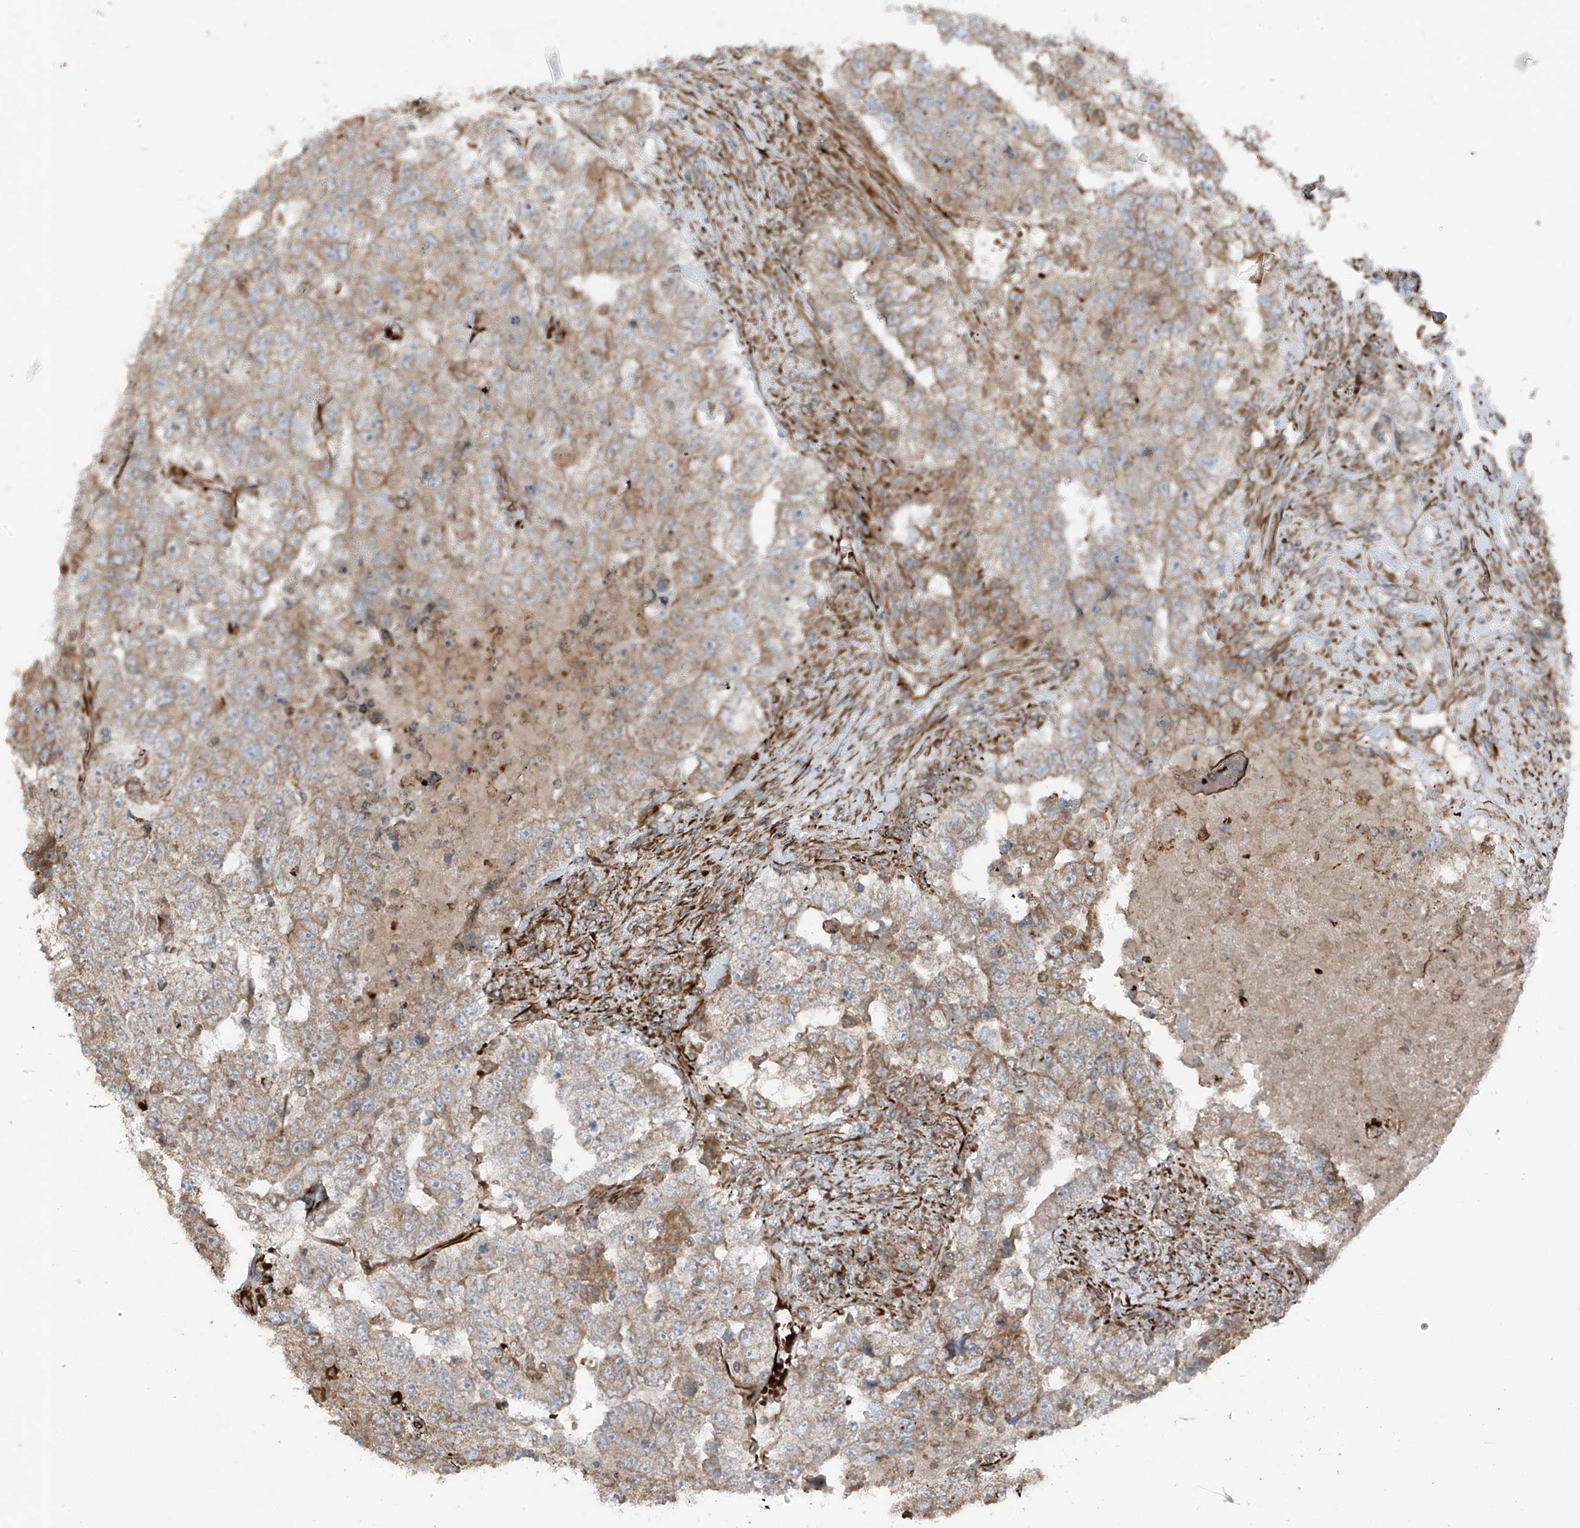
{"staining": {"intensity": "weak", "quantity": ">75%", "location": "cytoplasmic/membranous"}, "tissue": "testis cancer", "cell_type": "Tumor cells", "image_type": "cancer", "snomed": [{"axis": "morphology", "description": "Carcinoma, Embryonal, NOS"}, {"axis": "topography", "description": "Testis"}], "caption": "This histopathology image displays embryonal carcinoma (testis) stained with immunohistochemistry to label a protein in brown. The cytoplasmic/membranous of tumor cells show weak positivity for the protein. Nuclei are counter-stained blue.", "gene": "ERLEC1", "patient": {"sex": "male", "age": 36}}